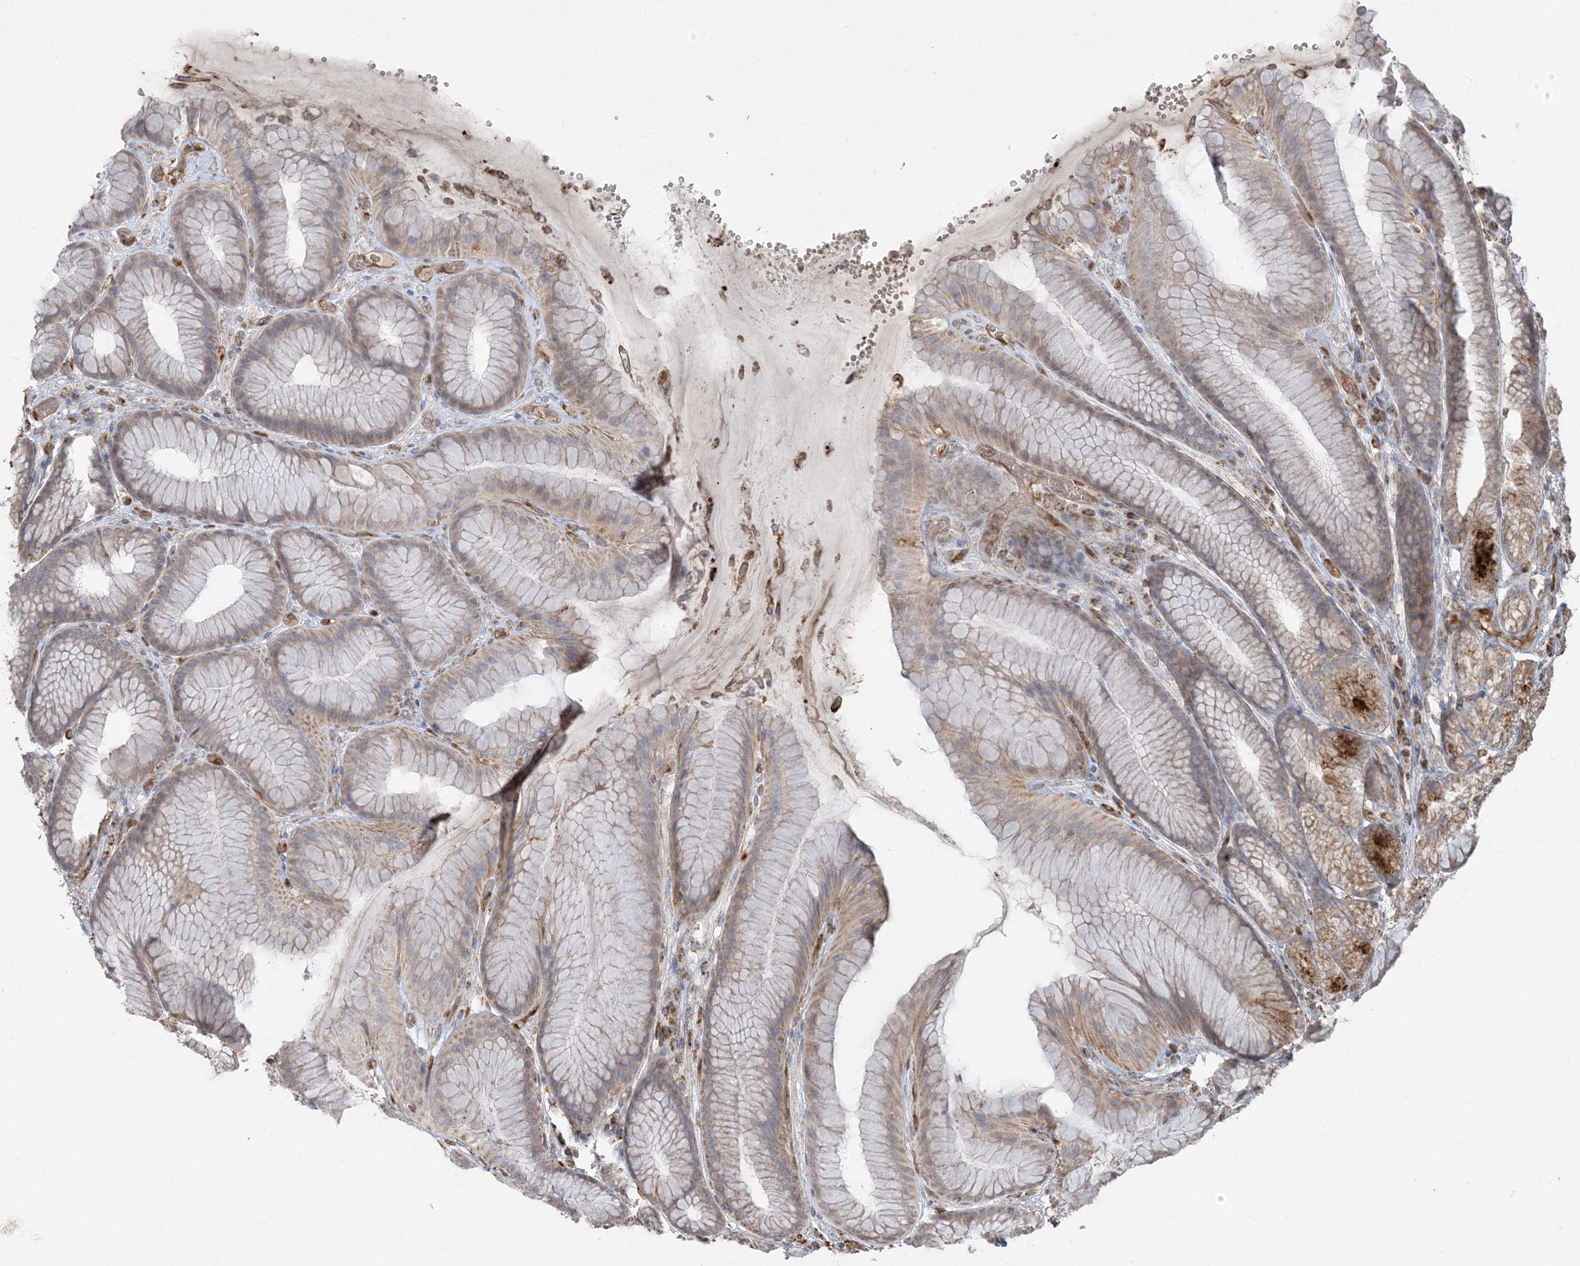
{"staining": {"intensity": "moderate", "quantity": "25%-75%", "location": "cytoplasmic/membranous"}, "tissue": "stomach", "cell_type": "Glandular cells", "image_type": "normal", "snomed": [{"axis": "morphology", "description": "Normal tissue, NOS"}, {"axis": "topography", "description": "Stomach"}], "caption": "Moderate cytoplasmic/membranous staining is identified in about 25%-75% of glandular cells in normal stomach. (DAB (3,3'-diaminobenzidine) = brown stain, brightfield microscopy at high magnification).", "gene": "PPM1F", "patient": {"sex": "male", "age": 57}}